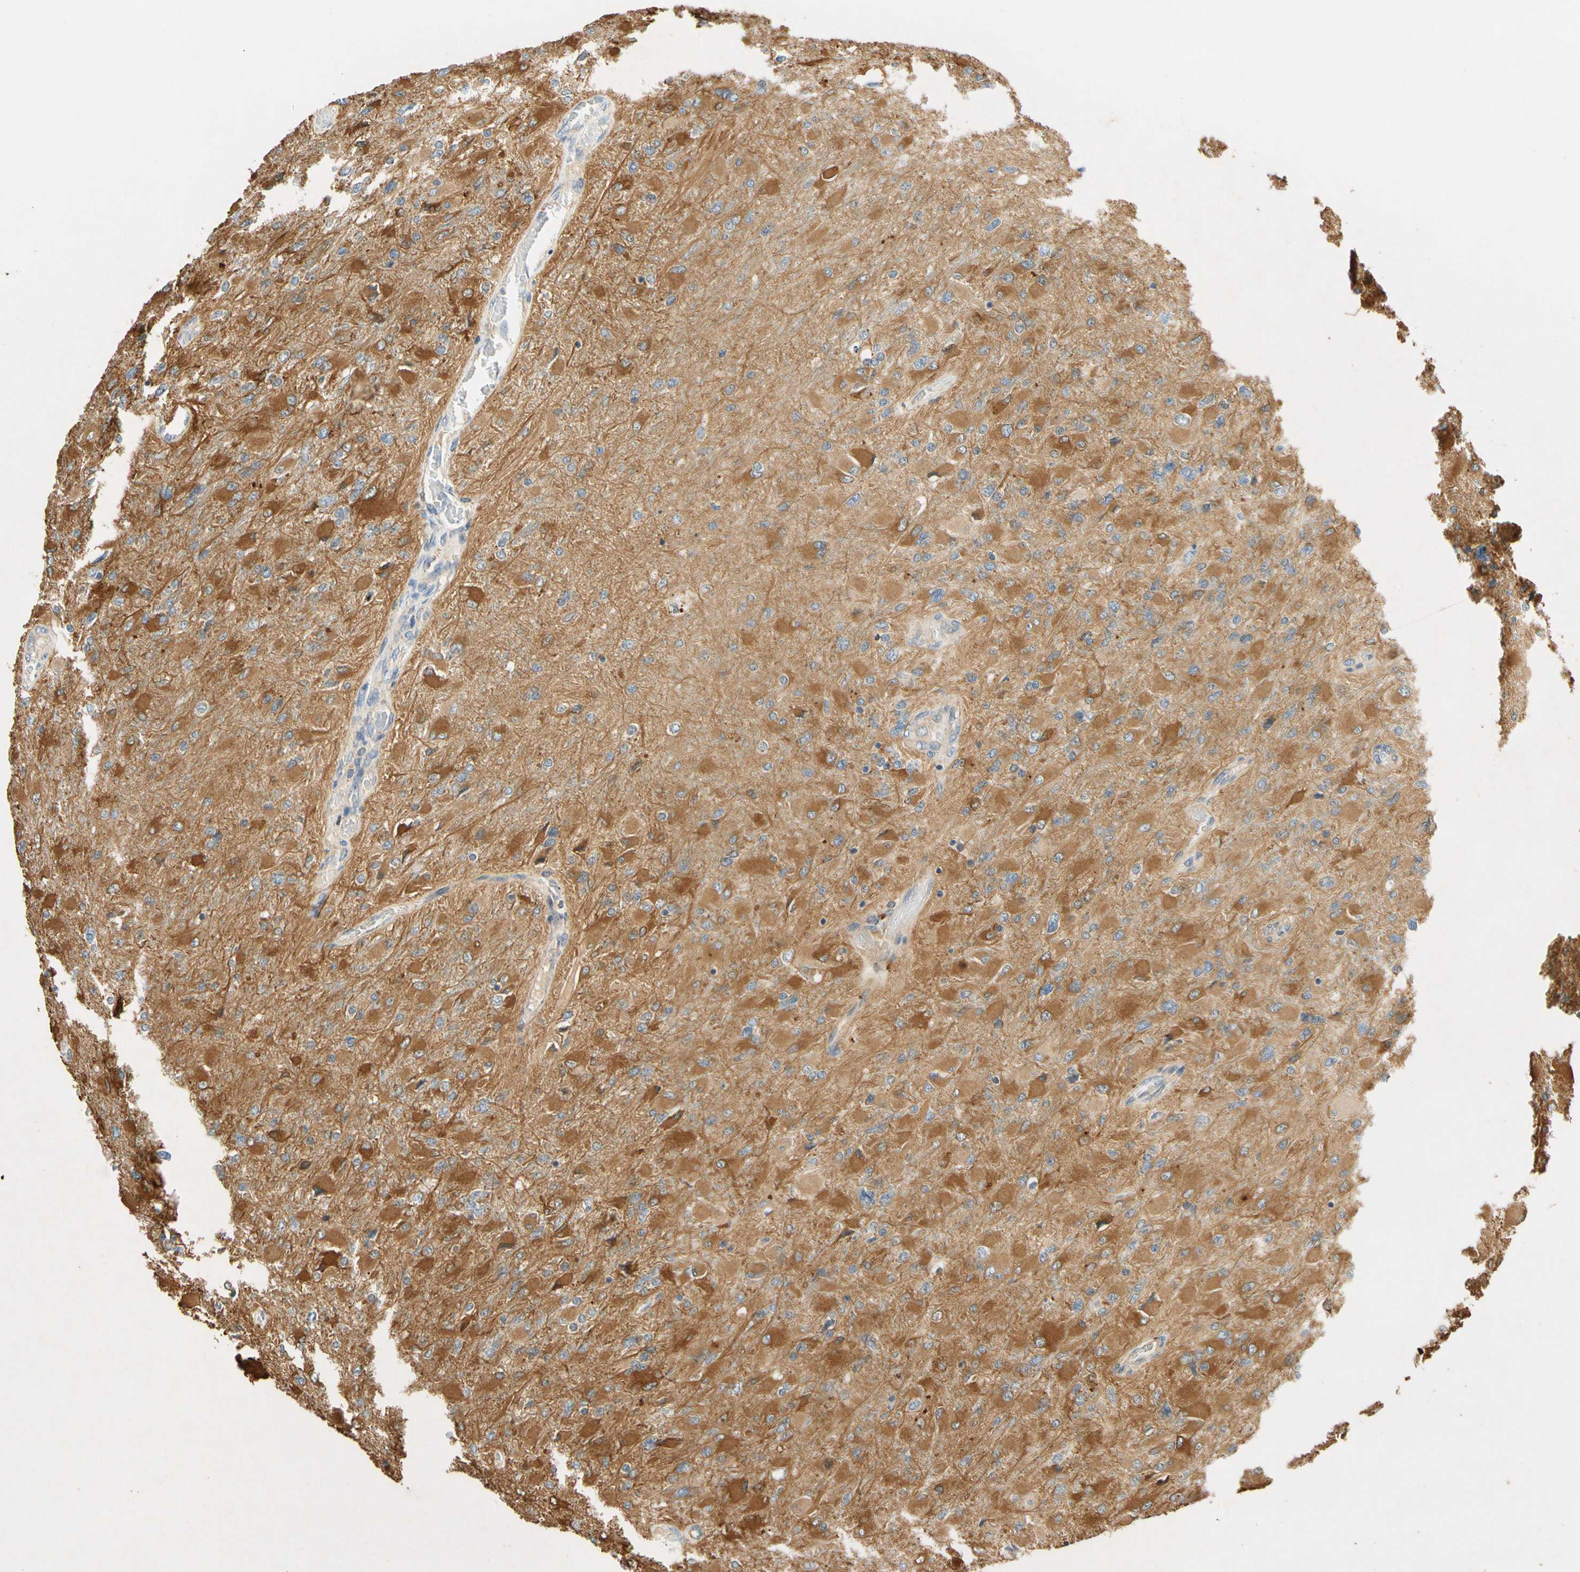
{"staining": {"intensity": "moderate", "quantity": "25%-75%", "location": "cytoplasmic/membranous"}, "tissue": "glioma", "cell_type": "Tumor cells", "image_type": "cancer", "snomed": [{"axis": "morphology", "description": "Glioma, malignant, High grade"}, {"axis": "topography", "description": "Cerebral cortex"}], "caption": "Glioma stained with a brown dye demonstrates moderate cytoplasmic/membranous positive expression in about 25%-75% of tumor cells.", "gene": "GATD1", "patient": {"sex": "female", "age": 36}}